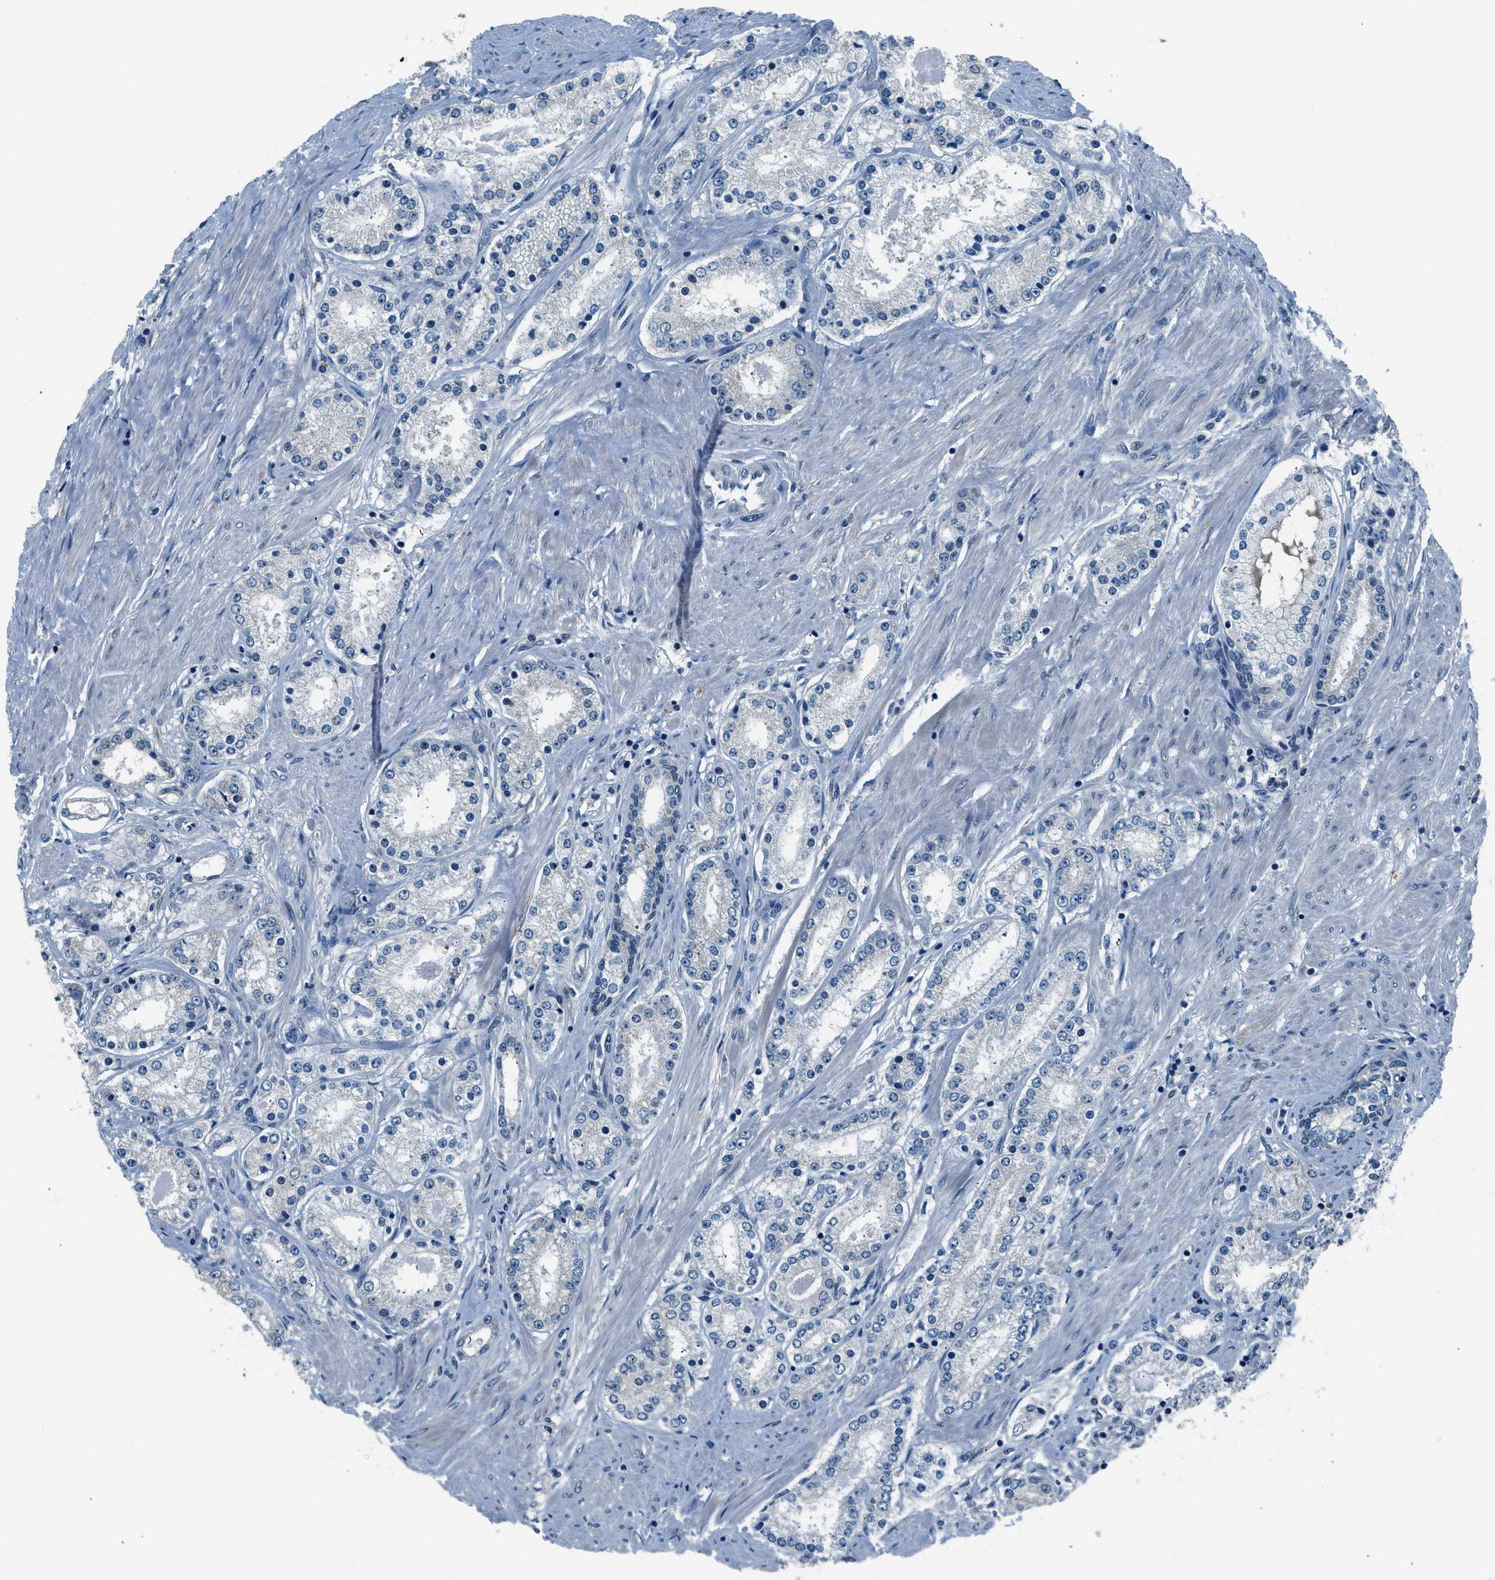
{"staining": {"intensity": "negative", "quantity": "none", "location": "none"}, "tissue": "prostate cancer", "cell_type": "Tumor cells", "image_type": "cancer", "snomed": [{"axis": "morphology", "description": "Adenocarcinoma, Low grade"}, {"axis": "topography", "description": "Prostate"}], "caption": "The photomicrograph reveals no staining of tumor cells in low-grade adenocarcinoma (prostate).", "gene": "NME8", "patient": {"sex": "male", "age": 63}}